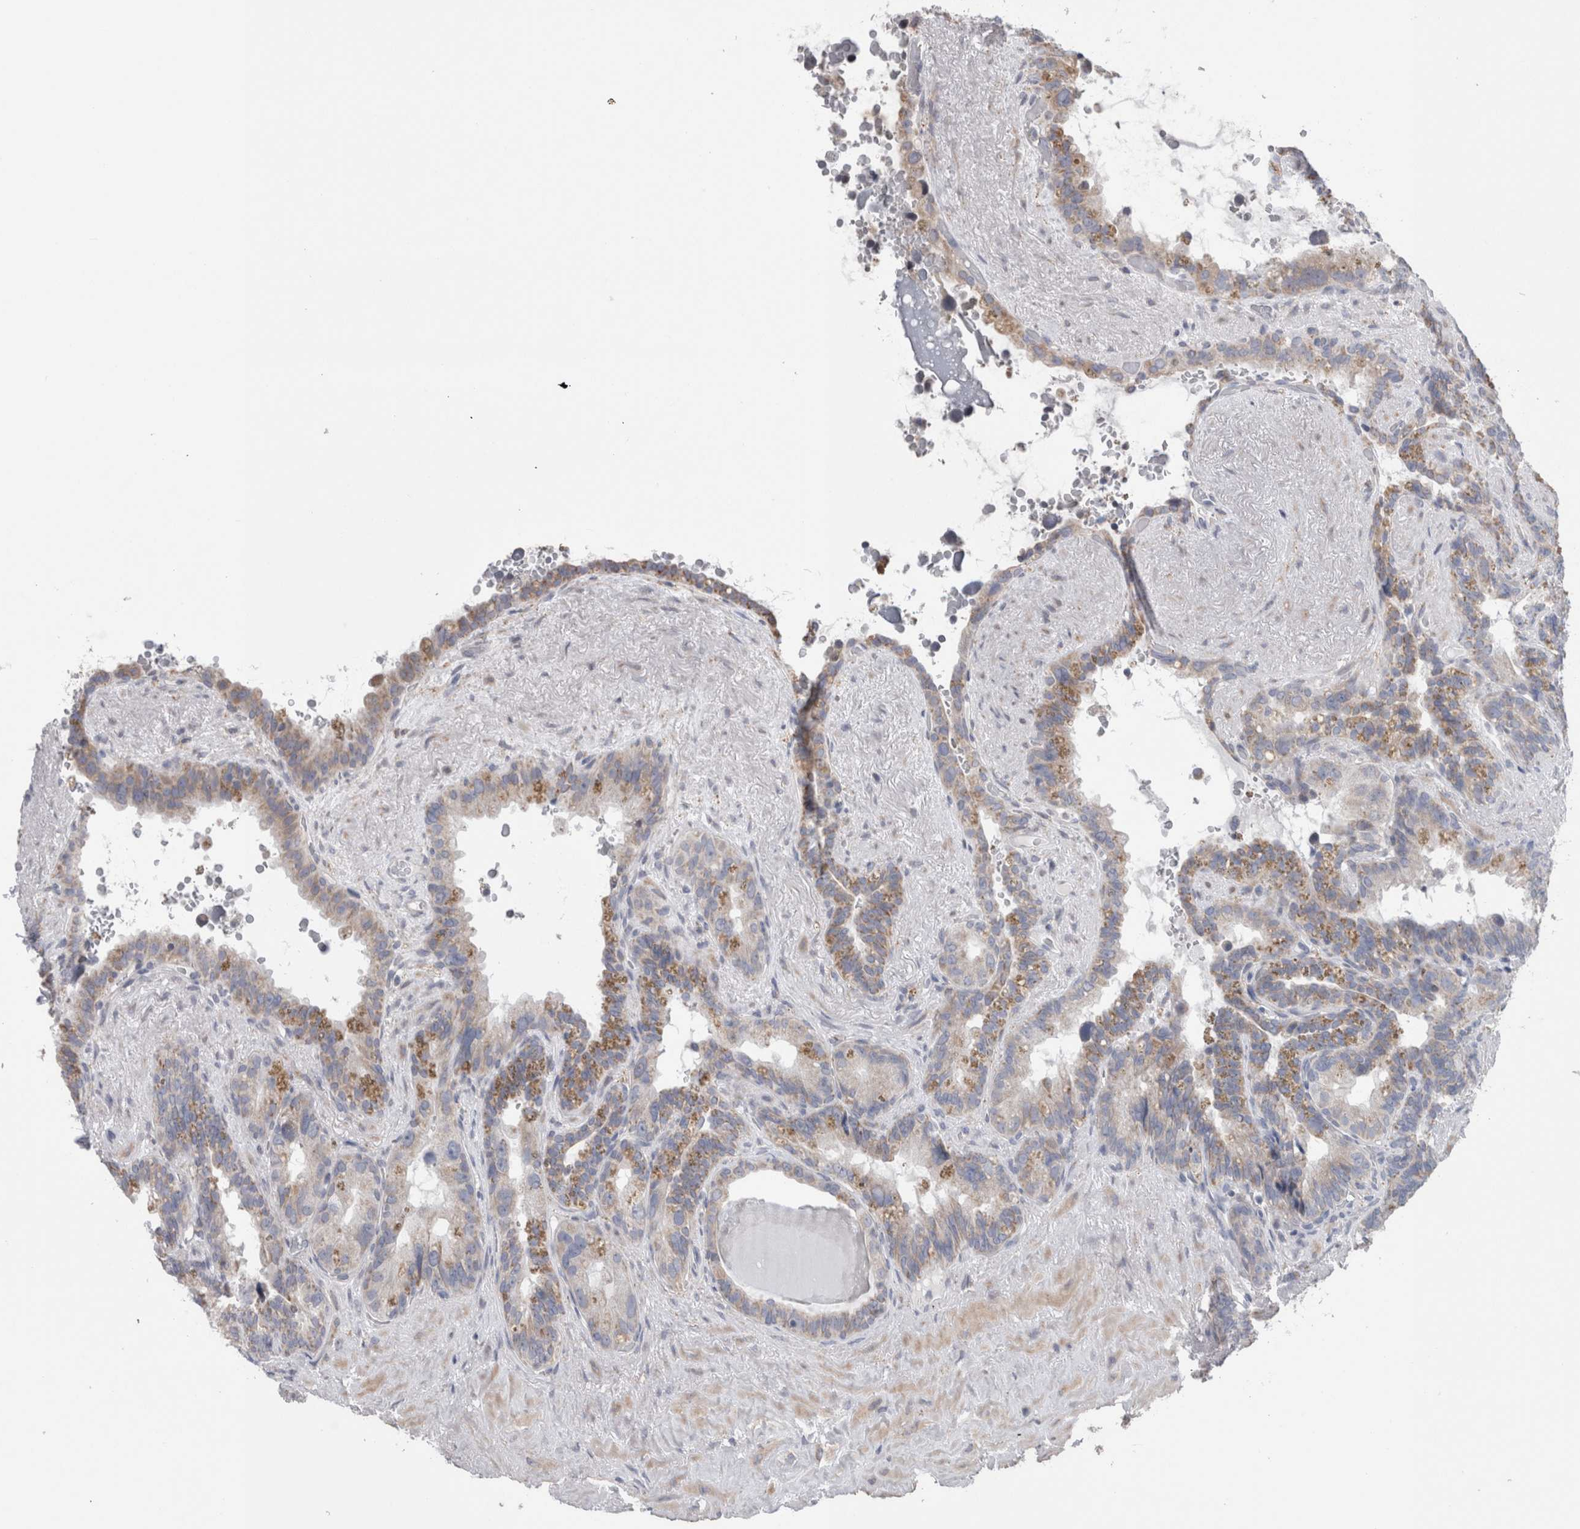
{"staining": {"intensity": "moderate", "quantity": "25%-75%", "location": "cytoplasmic/membranous"}, "tissue": "seminal vesicle", "cell_type": "Glandular cells", "image_type": "normal", "snomed": [{"axis": "morphology", "description": "Normal tissue, NOS"}, {"axis": "topography", "description": "Seminal veicle"}], "caption": "Protein staining reveals moderate cytoplasmic/membranous positivity in approximately 25%-75% of glandular cells in normal seminal vesicle.", "gene": "GDAP1", "patient": {"sex": "male", "age": 80}}